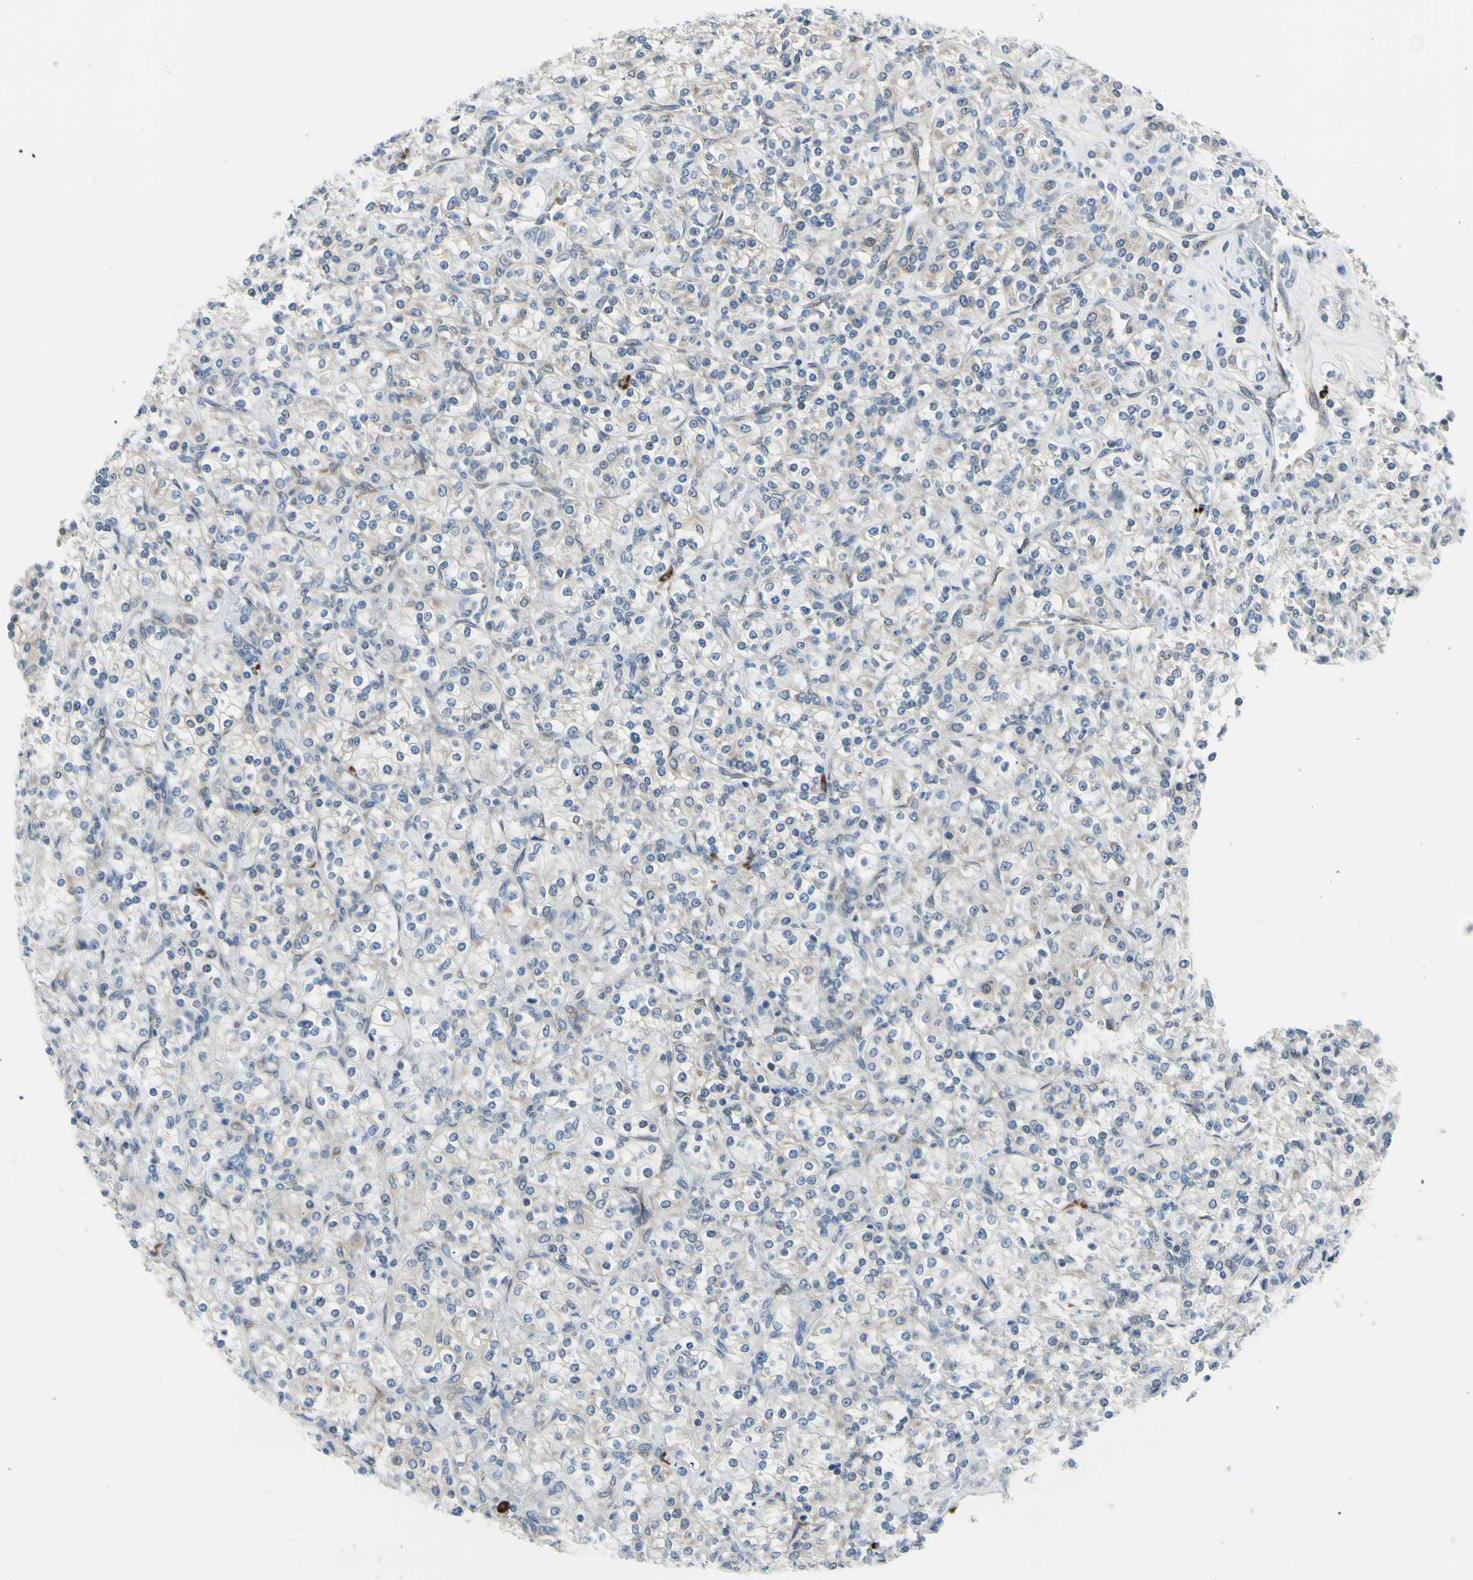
{"staining": {"intensity": "negative", "quantity": "none", "location": "none"}, "tissue": "renal cancer", "cell_type": "Tumor cells", "image_type": "cancer", "snomed": [{"axis": "morphology", "description": "Adenocarcinoma, NOS"}, {"axis": "topography", "description": "Kidney"}], "caption": "This is an IHC micrograph of human renal cancer. There is no staining in tumor cells.", "gene": "SELENOS", "patient": {"sex": "male", "age": 77}}